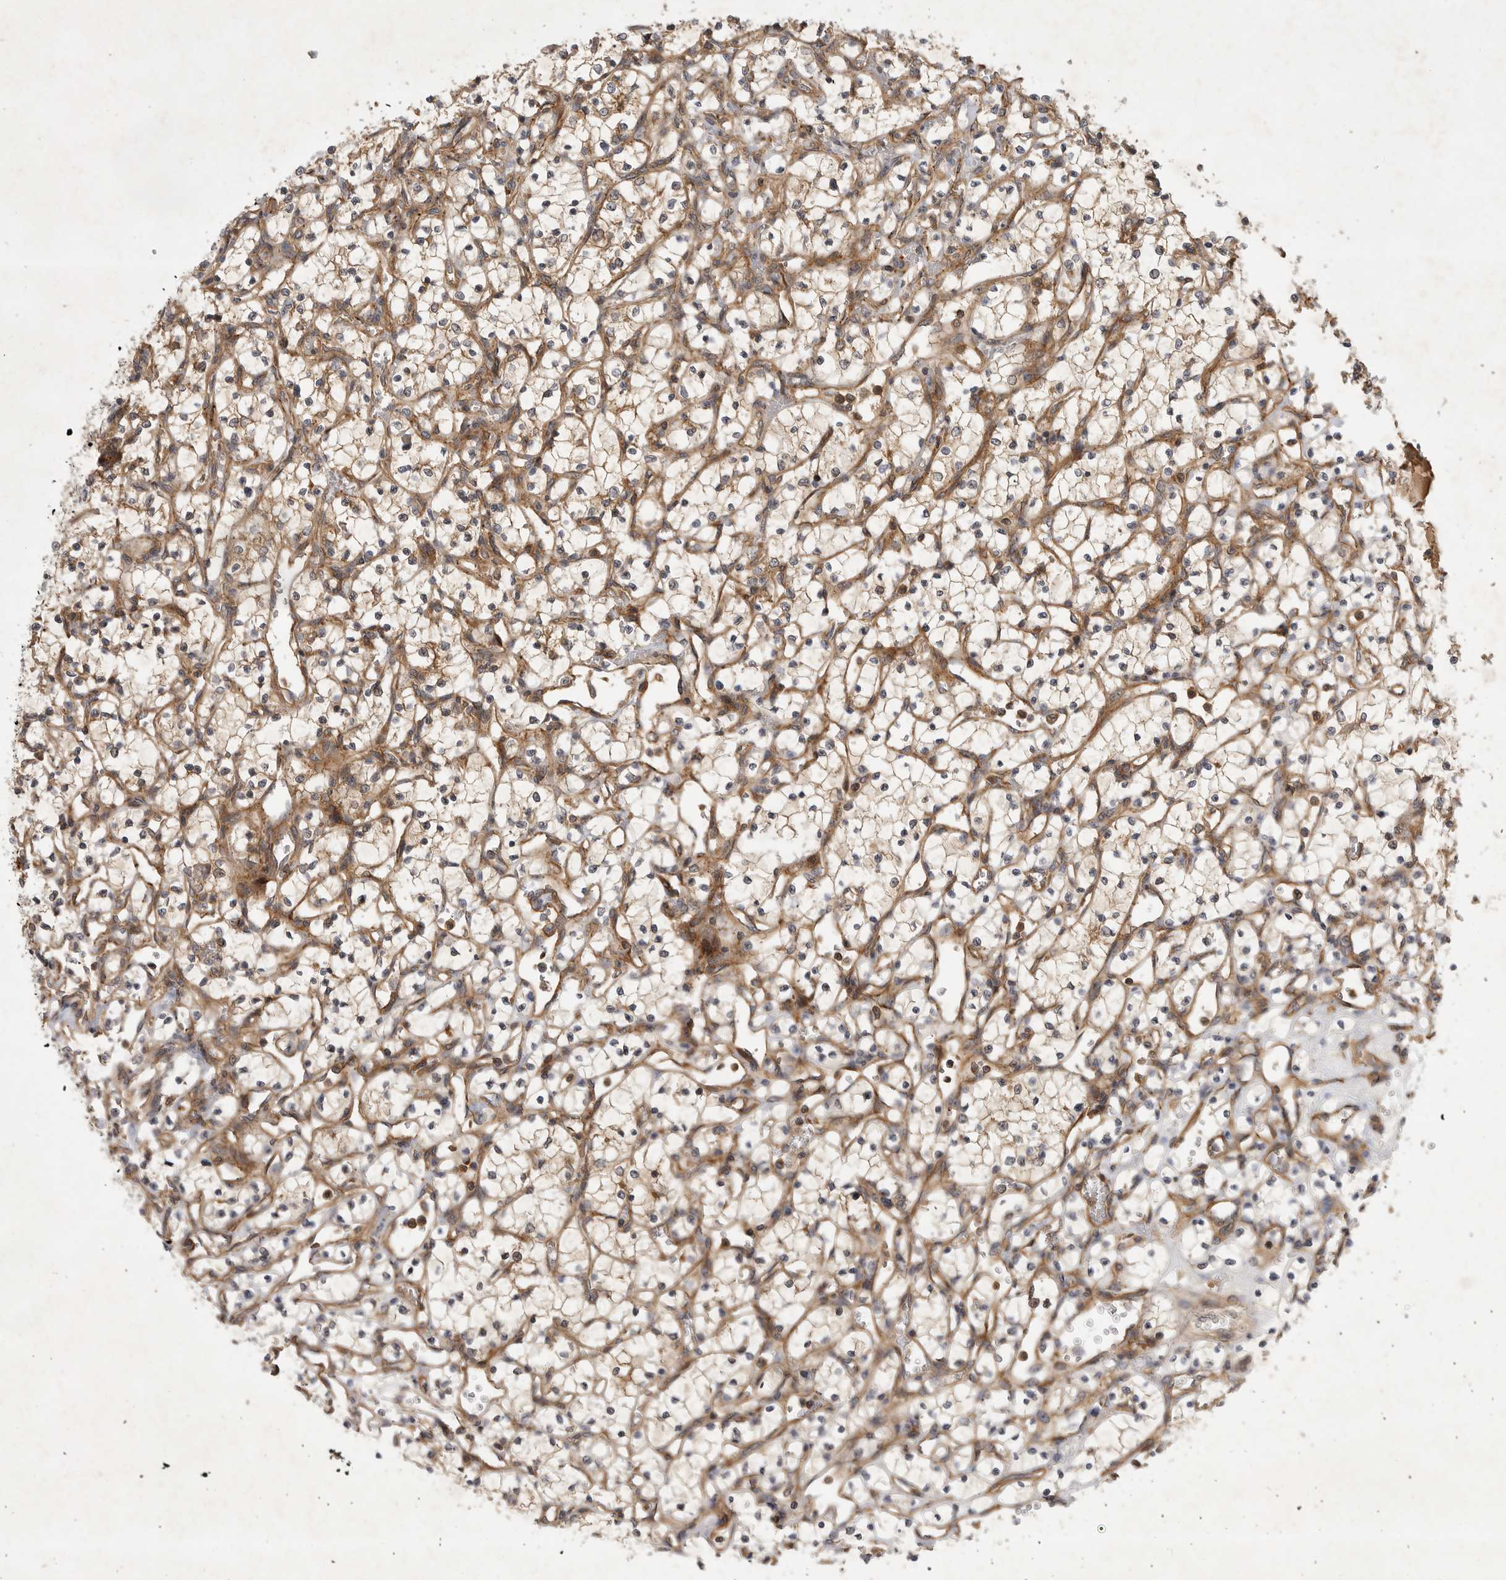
{"staining": {"intensity": "weak", "quantity": ">75%", "location": "cytoplasmic/membranous"}, "tissue": "renal cancer", "cell_type": "Tumor cells", "image_type": "cancer", "snomed": [{"axis": "morphology", "description": "Adenocarcinoma, NOS"}, {"axis": "topography", "description": "Kidney"}], "caption": "Renal cancer stained for a protein exhibits weak cytoplasmic/membranous positivity in tumor cells.", "gene": "ZNF232", "patient": {"sex": "female", "age": 69}}